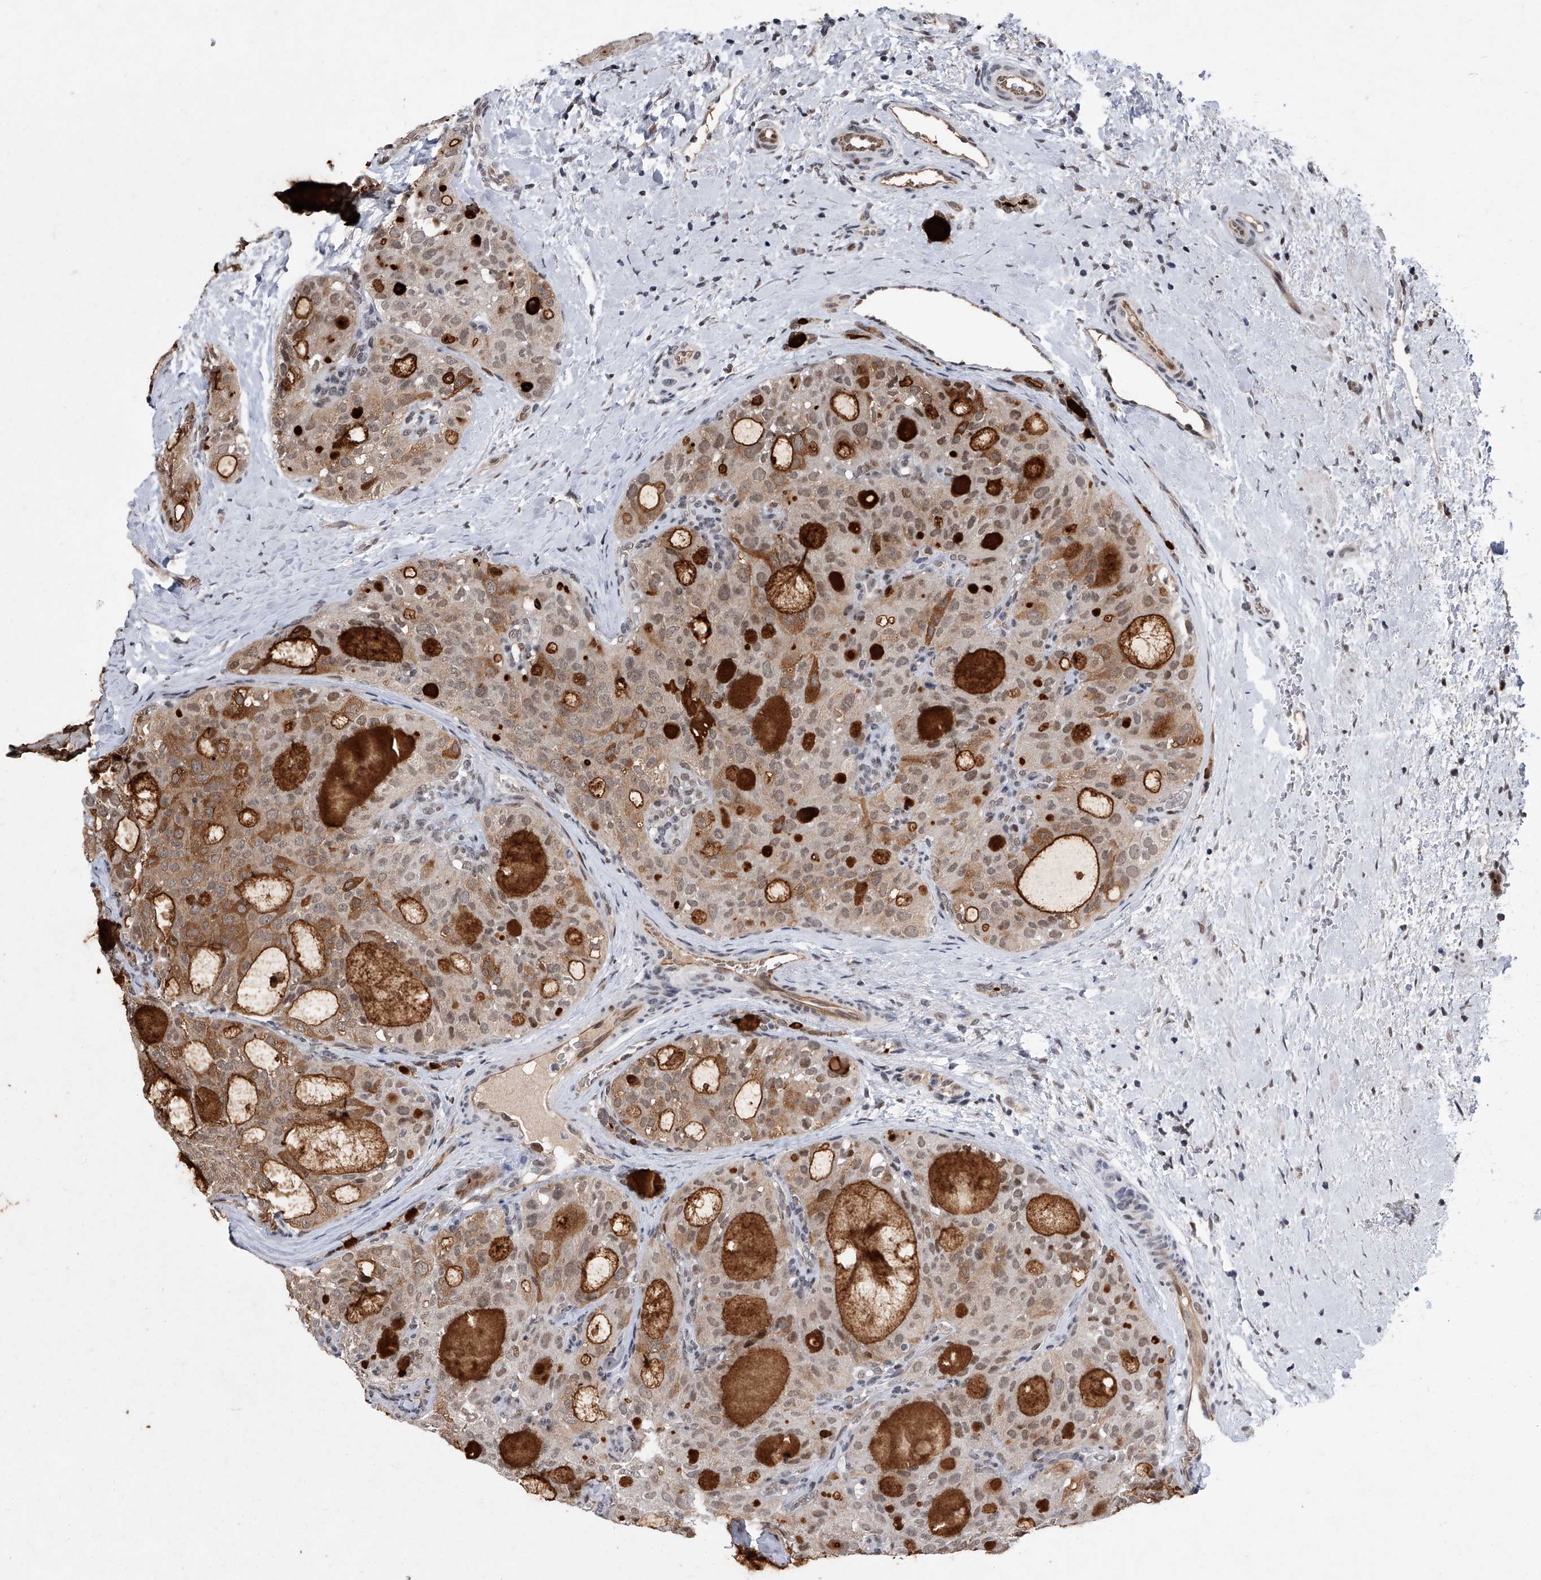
{"staining": {"intensity": "strong", "quantity": "25%-75%", "location": "cytoplasmic/membranous"}, "tissue": "thyroid cancer", "cell_type": "Tumor cells", "image_type": "cancer", "snomed": [{"axis": "morphology", "description": "Follicular adenoma carcinoma, NOS"}, {"axis": "topography", "description": "Thyroid gland"}], "caption": "Human thyroid cancer stained with a protein marker demonstrates strong staining in tumor cells.", "gene": "ZNF426", "patient": {"sex": "male", "age": 75}}